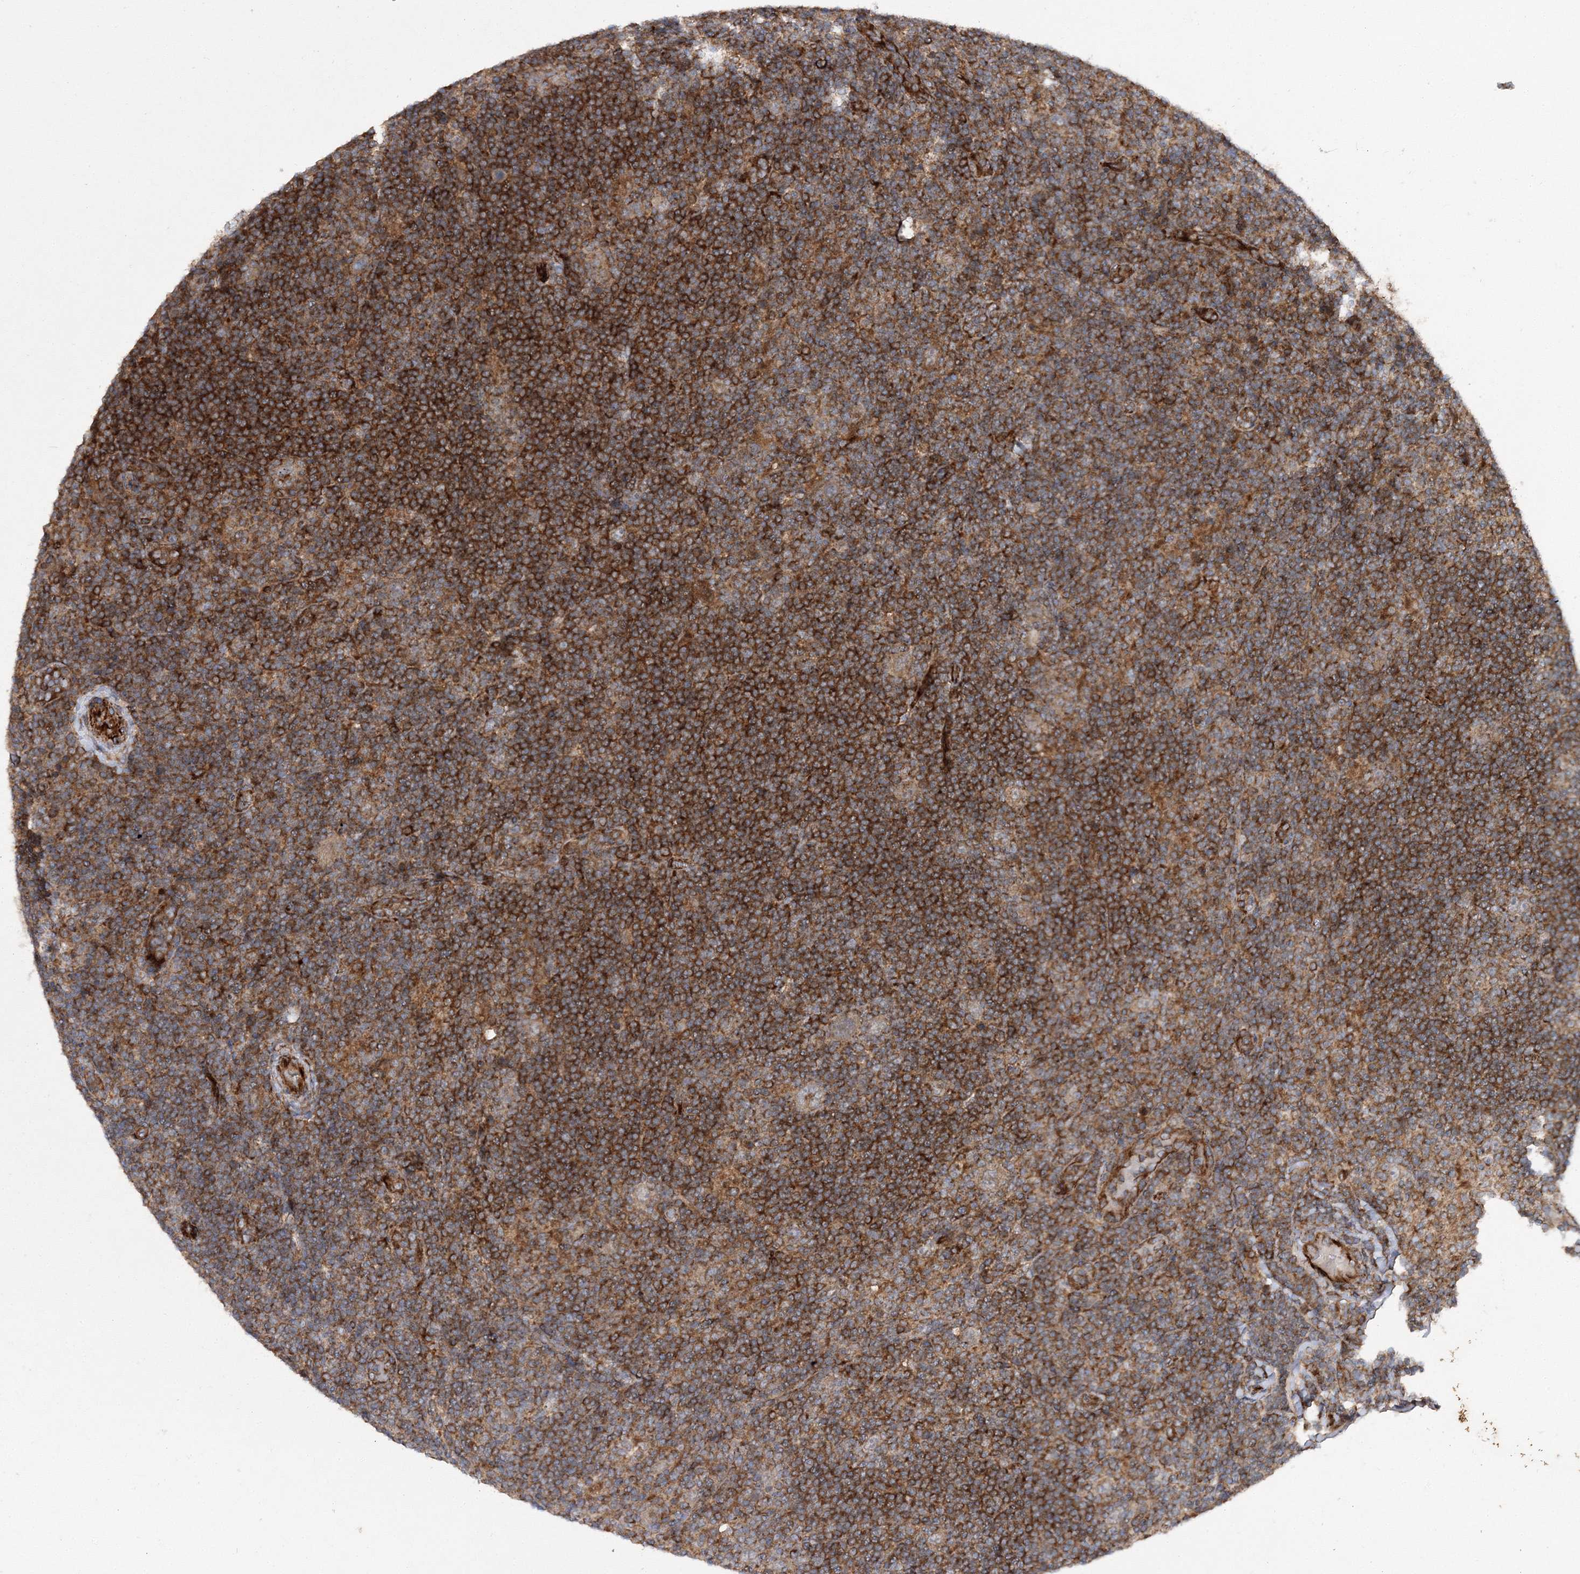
{"staining": {"intensity": "weak", "quantity": ">75%", "location": "cytoplasmic/membranous"}, "tissue": "lymphoma", "cell_type": "Tumor cells", "image_type": "cancer", "snomed": [{"axis": "morphology", "description": "Hodgkin's disease, NOS"}, {"axis": "topography", "description": "Lymph node"}], "caption": "Weak cytoplasmic/membranous staining is appreciated in about >75% of tumor cells in Hodgkin's disease.", "gene": "DNAJC13", "patient": {"sex": "female", "age": 57}}